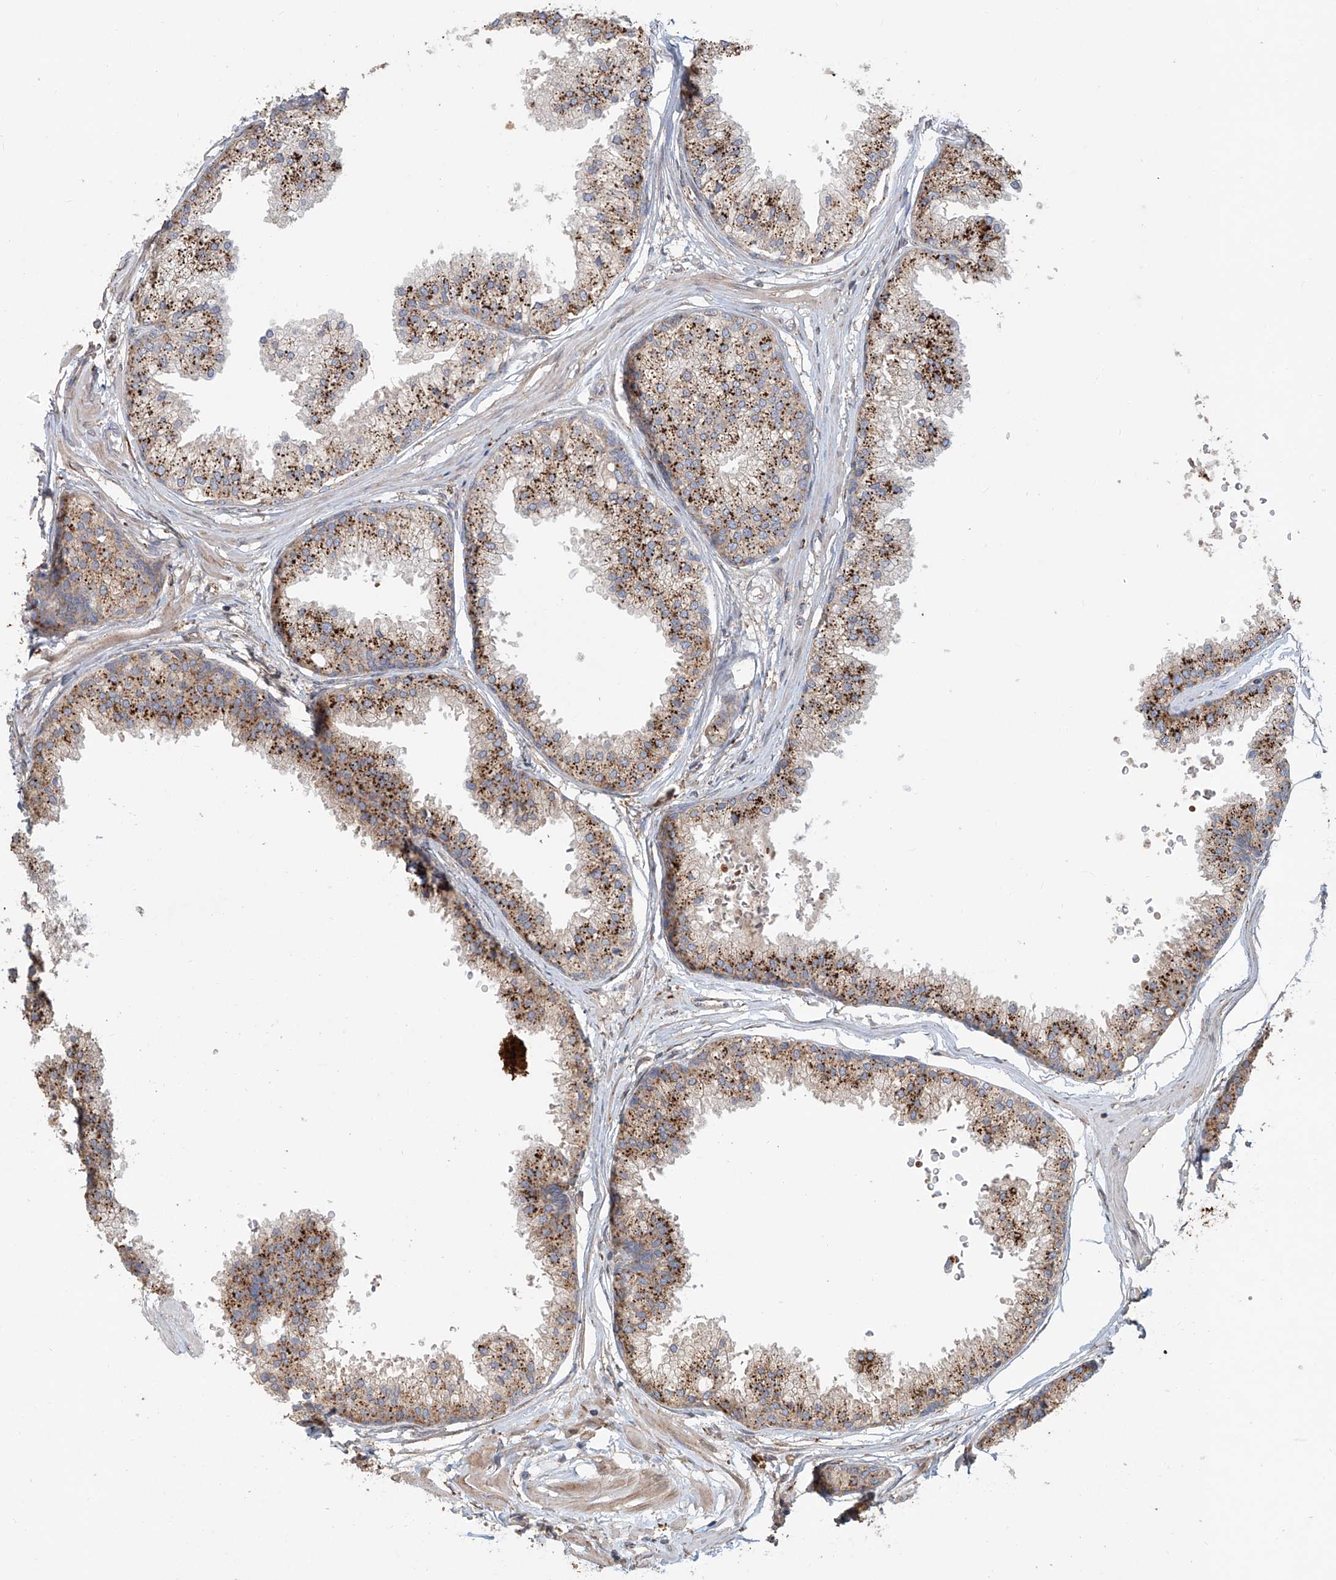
{"staining": {"intensity": "moderate", "quantity": ">75%", "location": "cytoplasmic/membranous"}, "tissue": "prostate", "cell_type": "Glandular cells", "image_type": "normal", "snomed": [{"axis": "morphology", "description": "Normal tissue, NOS"}, {"axis": "topography", "description": "Prostate"}], "caption": "A medium amount of moderate cytoplasmic/membranous expression is identified in approximately >75% of glandular cells in normal prostate.", "gene": "HGSNAT", "patient": {"sex": "male", "age": 48}}